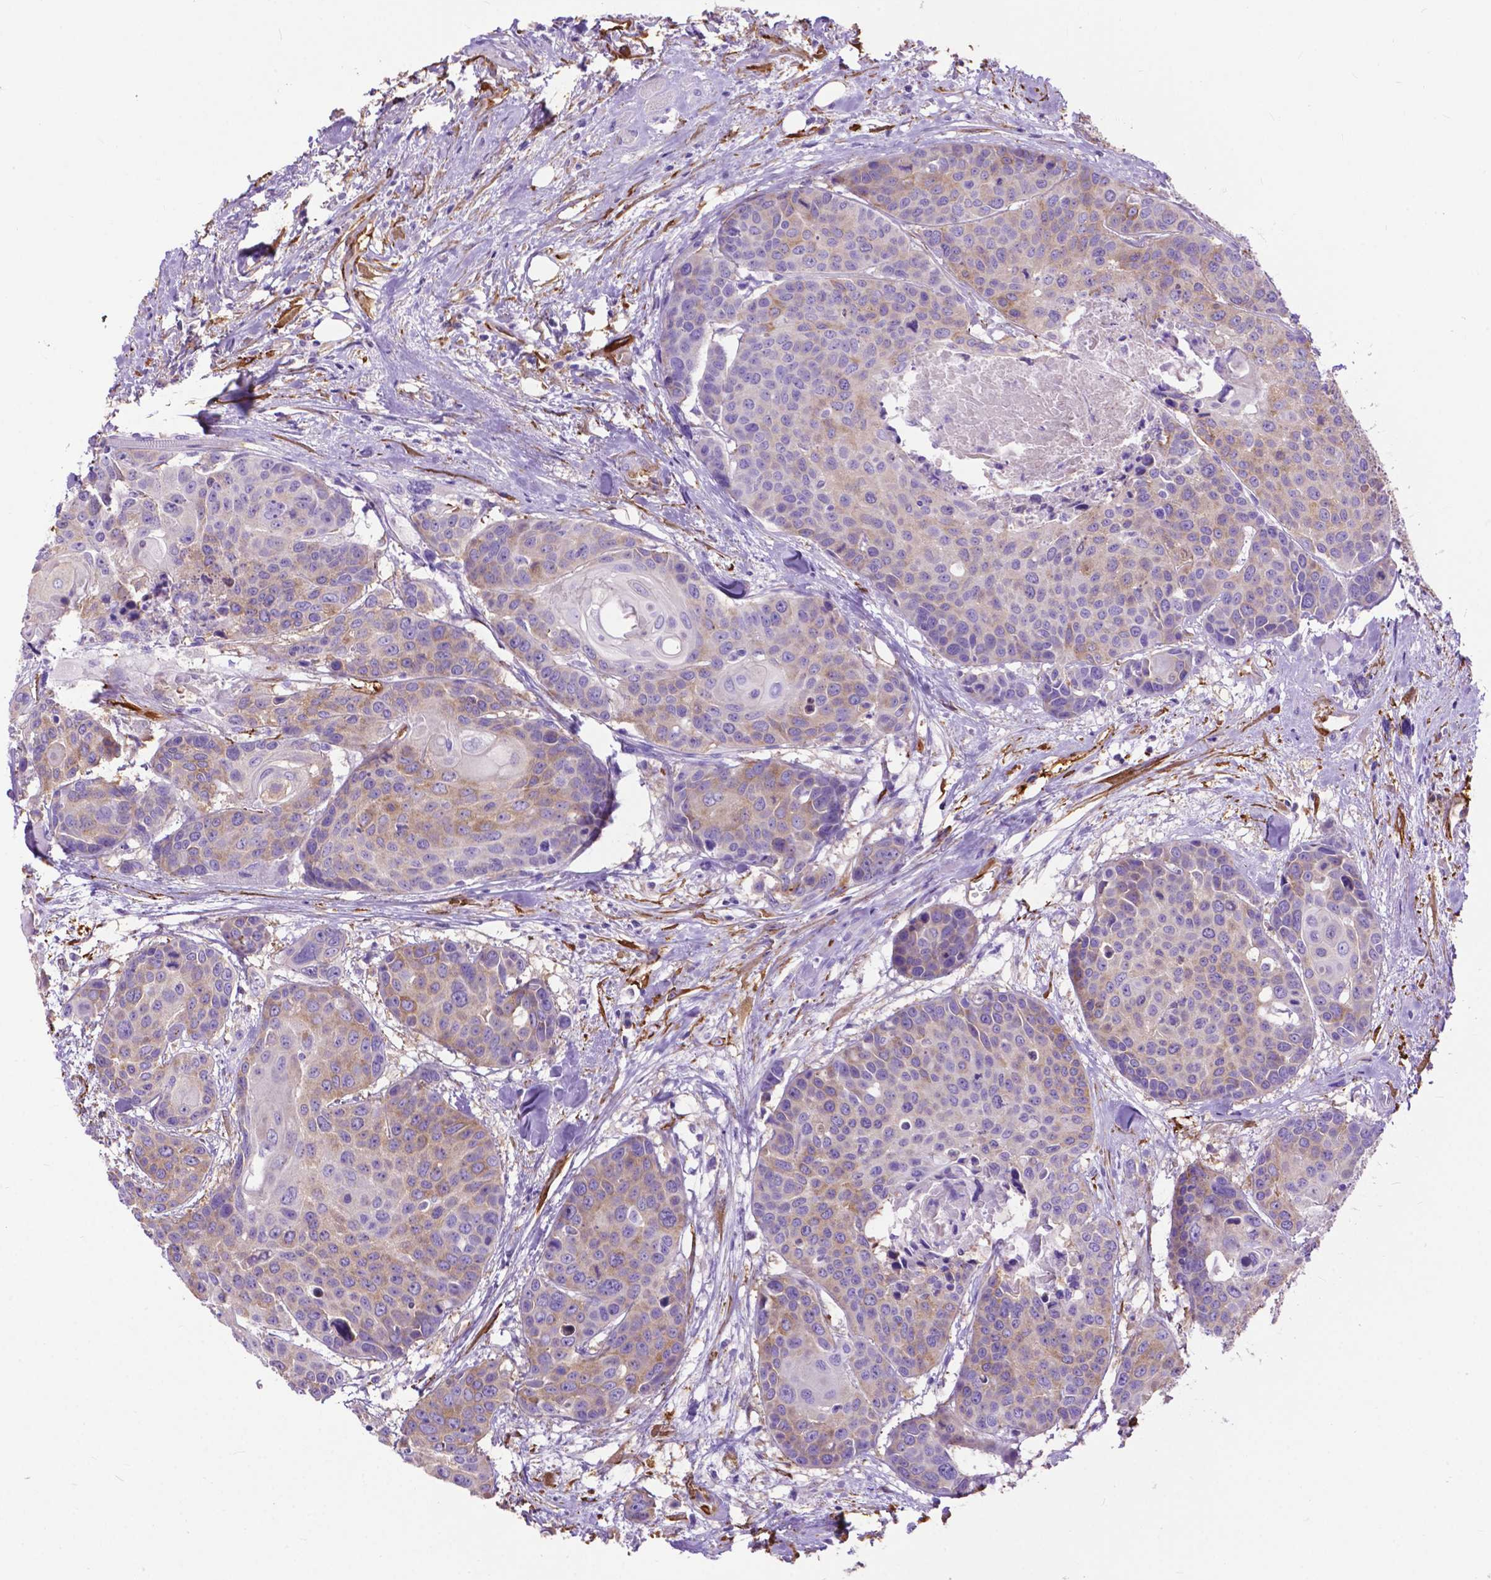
{"staining": {"intensity": "weak", "quantity": ">75%", "location": "cytoplasmic/membranous"}, "tissue": "head and neck cancer", "cell_type": "Tumor cells", "image_type": "cancer", "snomed": [{"axis": "morphology", "description": "Squamous cell carcinoma, NOS"}, {"axis": "topography", "description": "Oral tissue"}, {"axis": "topography", "description": "Head-Neck"}], "caption": "Protein expression analysis of head and neck cancer (squamous cell carcinoma) demonstrates weak cytoplasmic/membranous expression in about >75% of tumor cells.", "gene": "PCDHA12", "patient": {"sex": "male", "age": 56}}